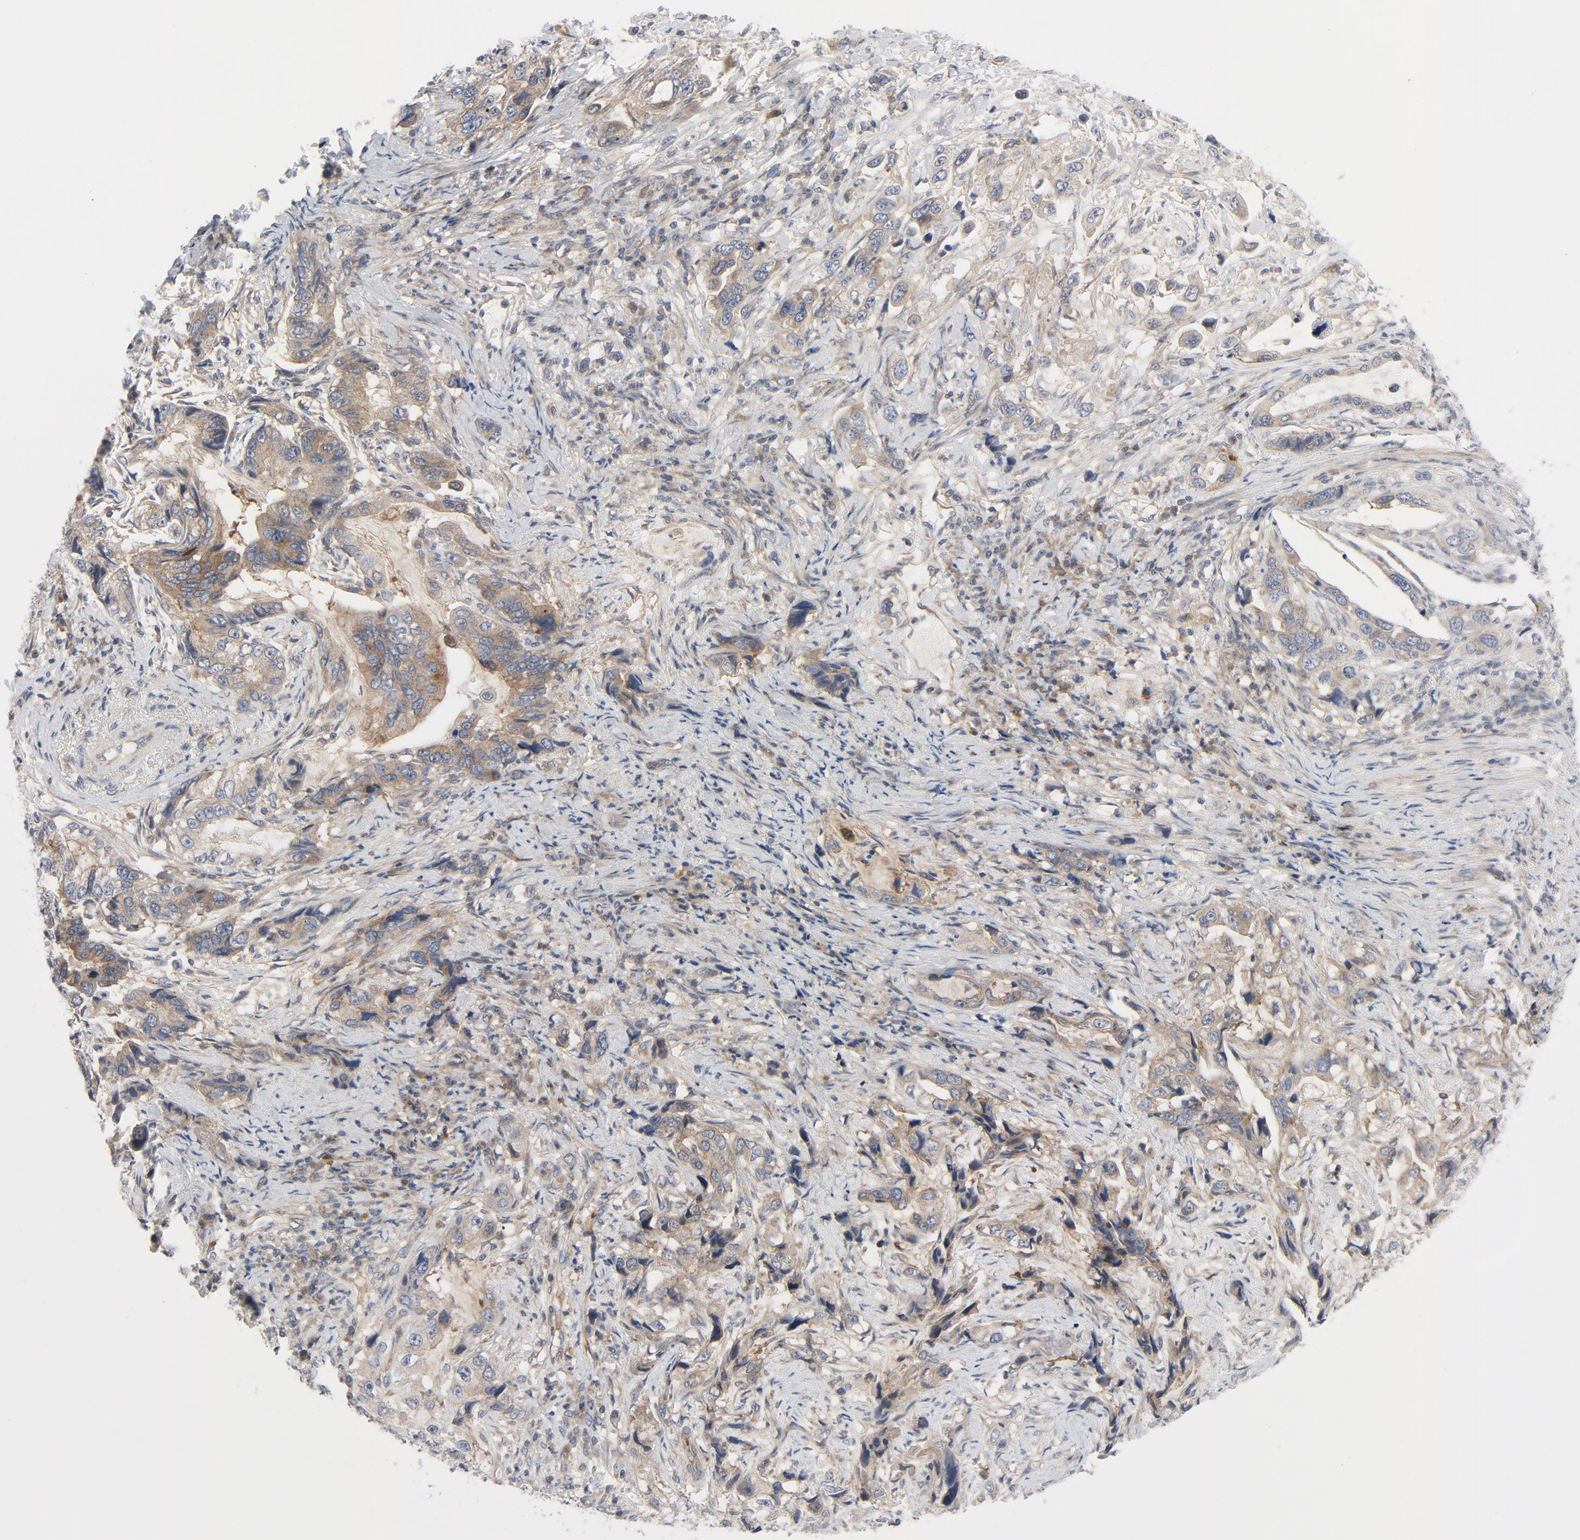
{"staining": {"intensity": "moderate", "quantity": ">75%", "location": "cytoplasmic/membranous"}, "tissue": "stomach cancer", "cell_type": "Tumor cells", "image_type": "cancer", "snomed": [{"axis": "morphology", "description": "Adenocarcinoma, NOS"}, {"axis": "topography", "description": "Stomach, lower"}], "caption": "Tumor cells show moderate cytoplasmic/membranous staining in approximately >75% of cells in stomach cancer (adenocarcinoma).", "gene": "TSG101", "patient": {"sex": "female", "age": 93}}